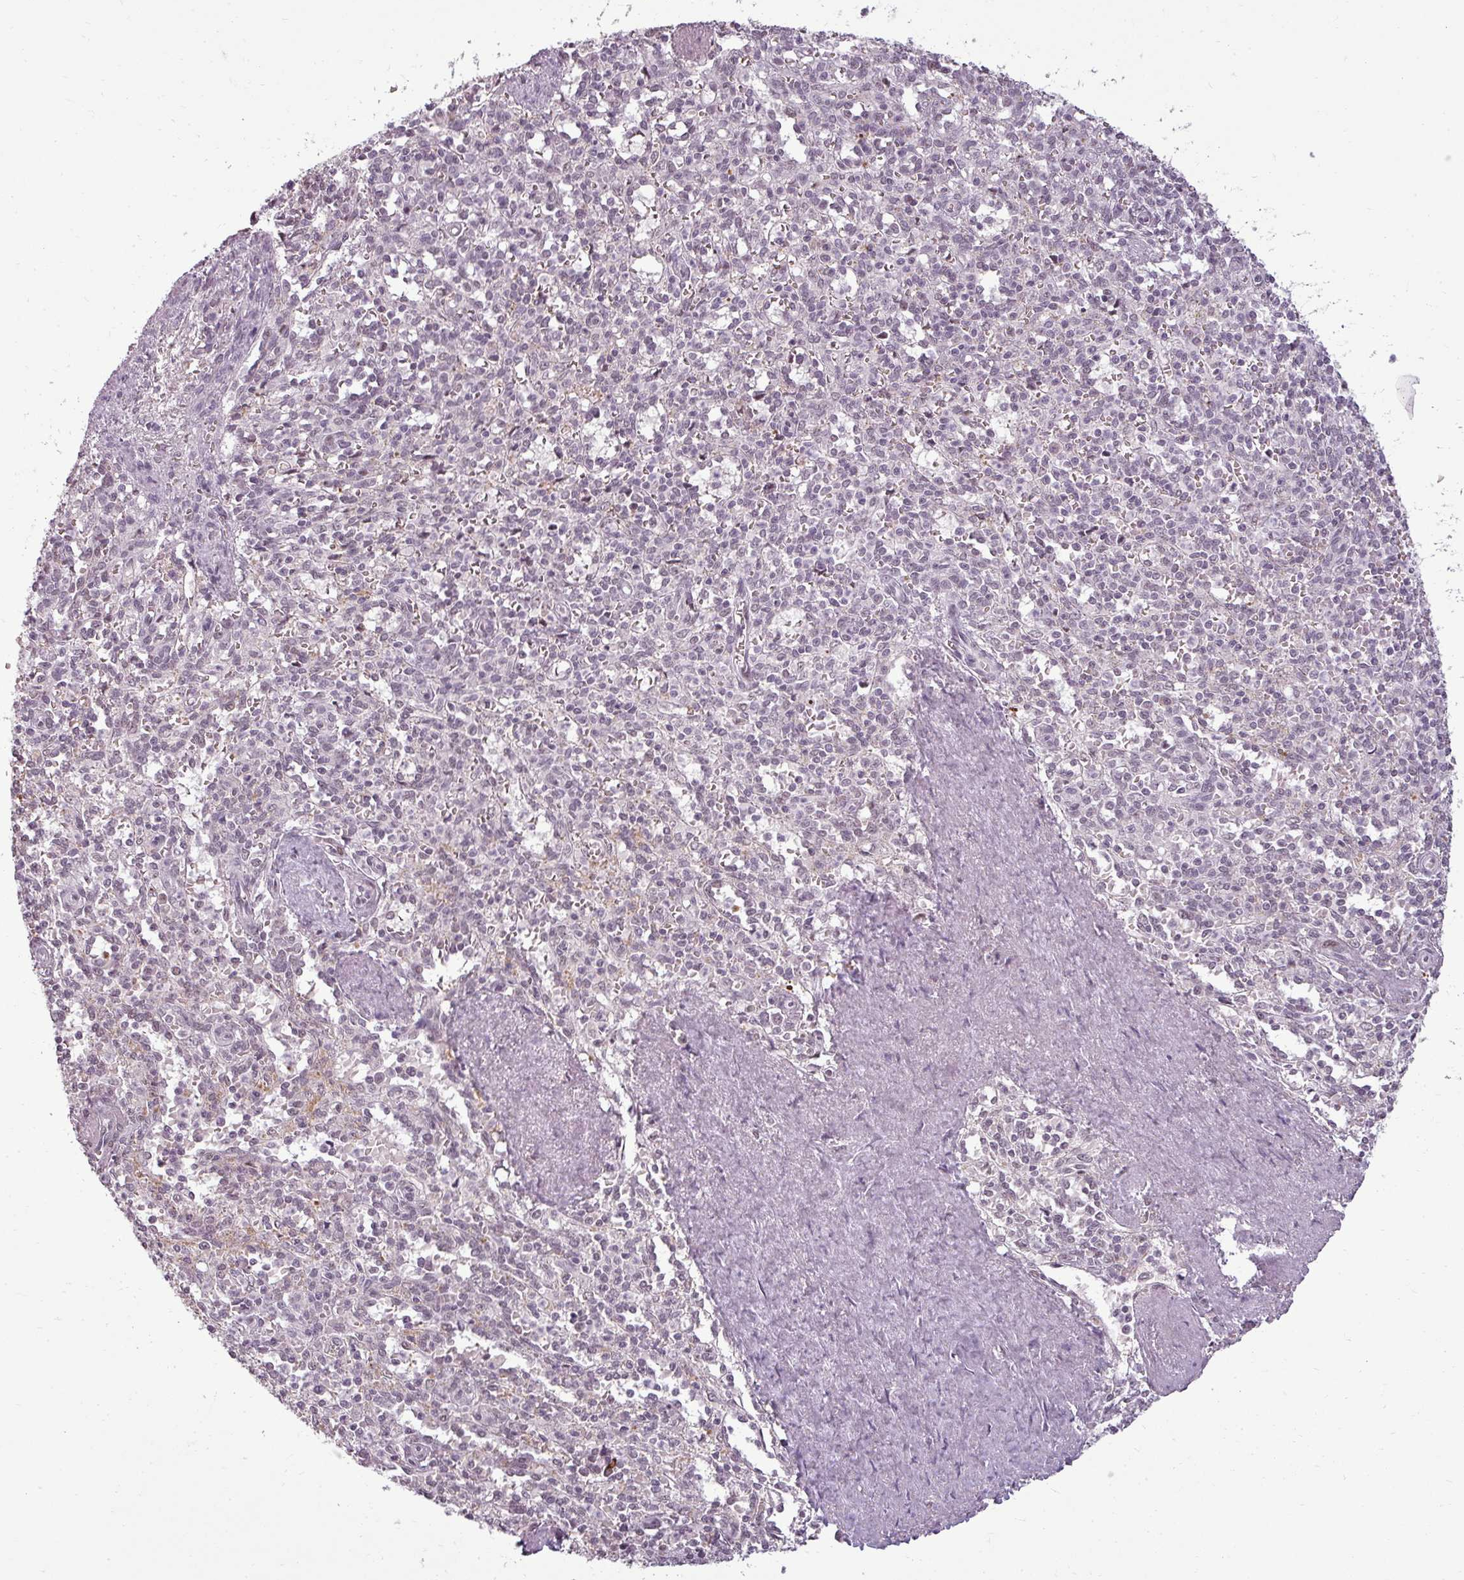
{"staining": {"intensity": "weak", "quantity": "25%-75%", "location": "nuclear"}, "tissue": "spleen", "cell_type": "Cells in red pulp", "image_type": "normal", "snomed": [{"axis": "morphology", "description": "Normal tissue, NOS"}, {"axis": "topography", "description": "Spleen"}], "caption": "Immunohistochemistry (IHC) histopathology image of unremarkable spleen: spleen stained using IHC shows low levels of weak protein expression localized specifically in the nuclear of cells in red pulp, appearing as a nuclear brown color.", "gene": "BCAS3", "patient": {"sex": "female", "age": 70}}